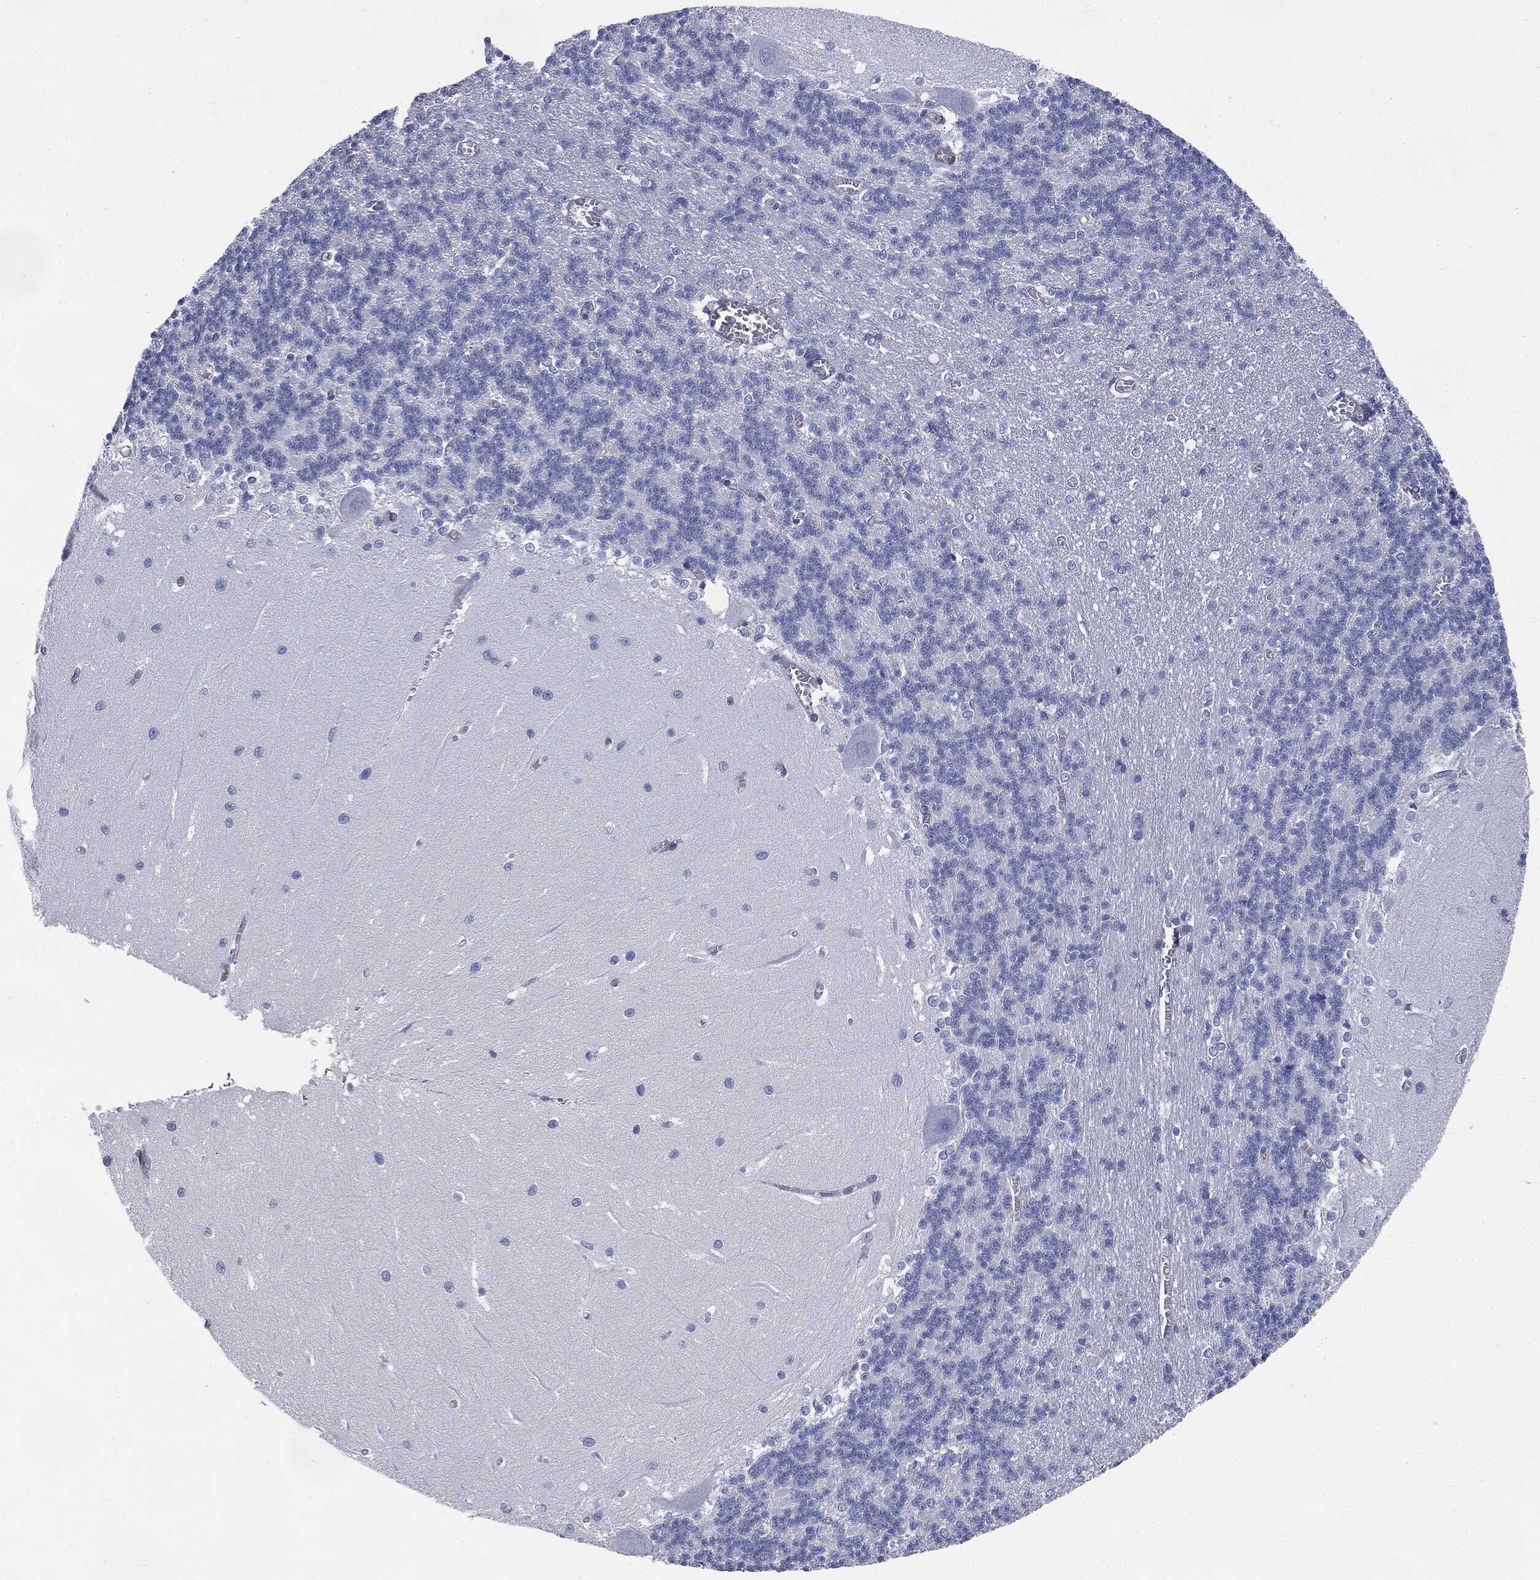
{"staining": {"intensity": "negative", "quantity": "none", "location": "none"}, "tissue": "cerebellum", "cell_type": "Cells in granular layer", "image_type": "normal", "snomed": [{"axis": "morphology", "description": "Normal tissue, NOS"}, {"axis": "topography", "description": "Cerebellum"}], "caption": "An image of cerebellum stained for a protein shows no brown staining in cells in granular layer. (DAB (3,3'-diaminobenzidine) immunohistochemistry visualized using brightfield microscopy, high magnification).", "gene": "MUC5AC", "patient": {"sex": "male", "age": 37}}